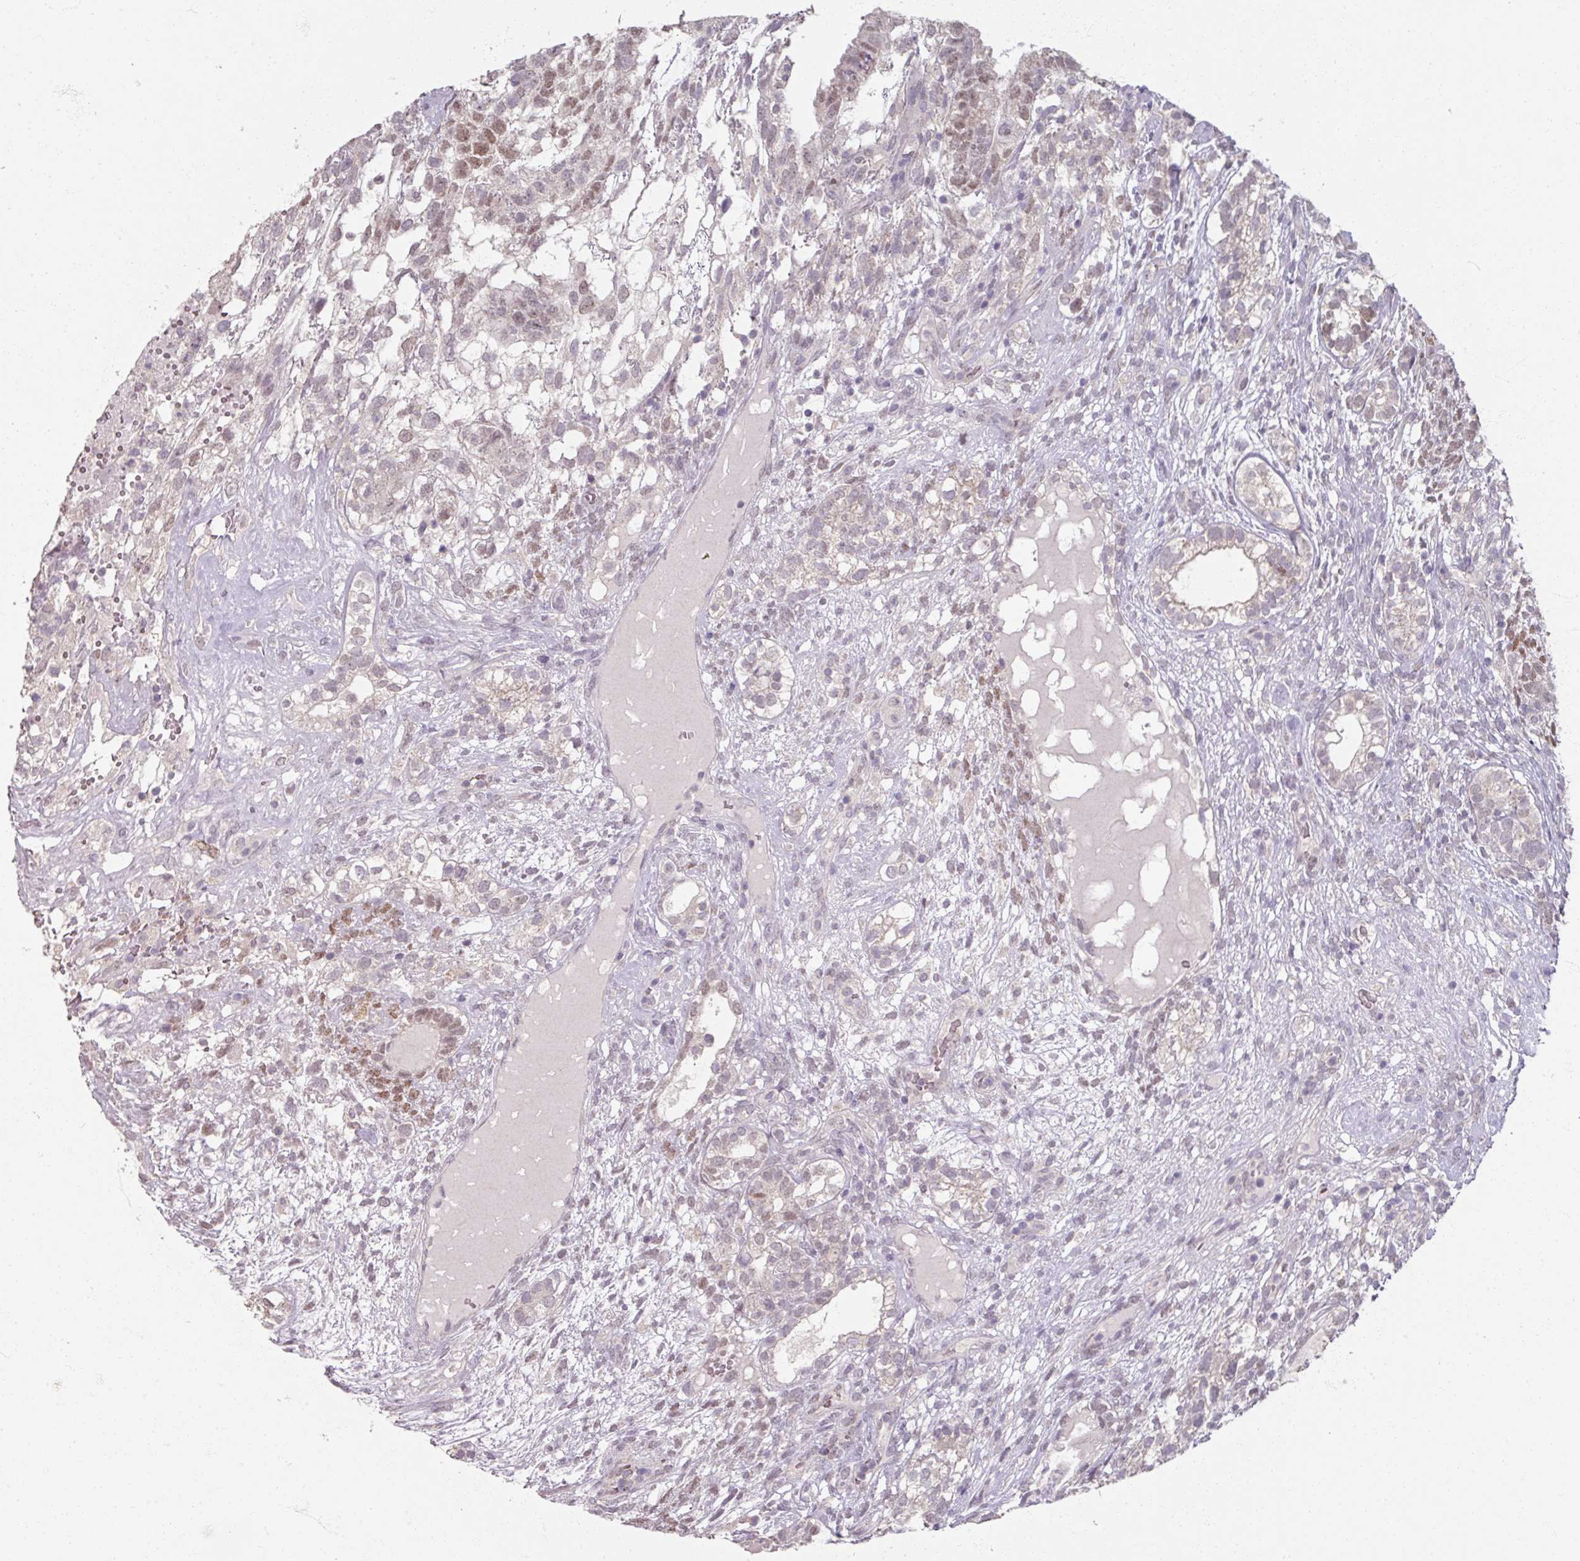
{"staining": {"intensity": "weak", "quantity": "25%-75%", "location": "cytoplasmic/membranous"}, "tissue": "testis cancer", "cell_type": "Tumor cells", "image_type": "cancer", "snomed": [{"axis": "morphology", "description": "Seminoma, NOS"}, {"axis": "morphology", "description": "Carcinoma, Embryonal, NOS"}, {"axis": "topography", "description": "Testis"}], "caption": "Immunohistochemistry of testis cancer demonstrates low levels of weak cytoplasmic/membranous staining in approximately 25%-75% of tumor cells.", "gene": "SOX11", "patient": {"sex": "male", "age": 41}}